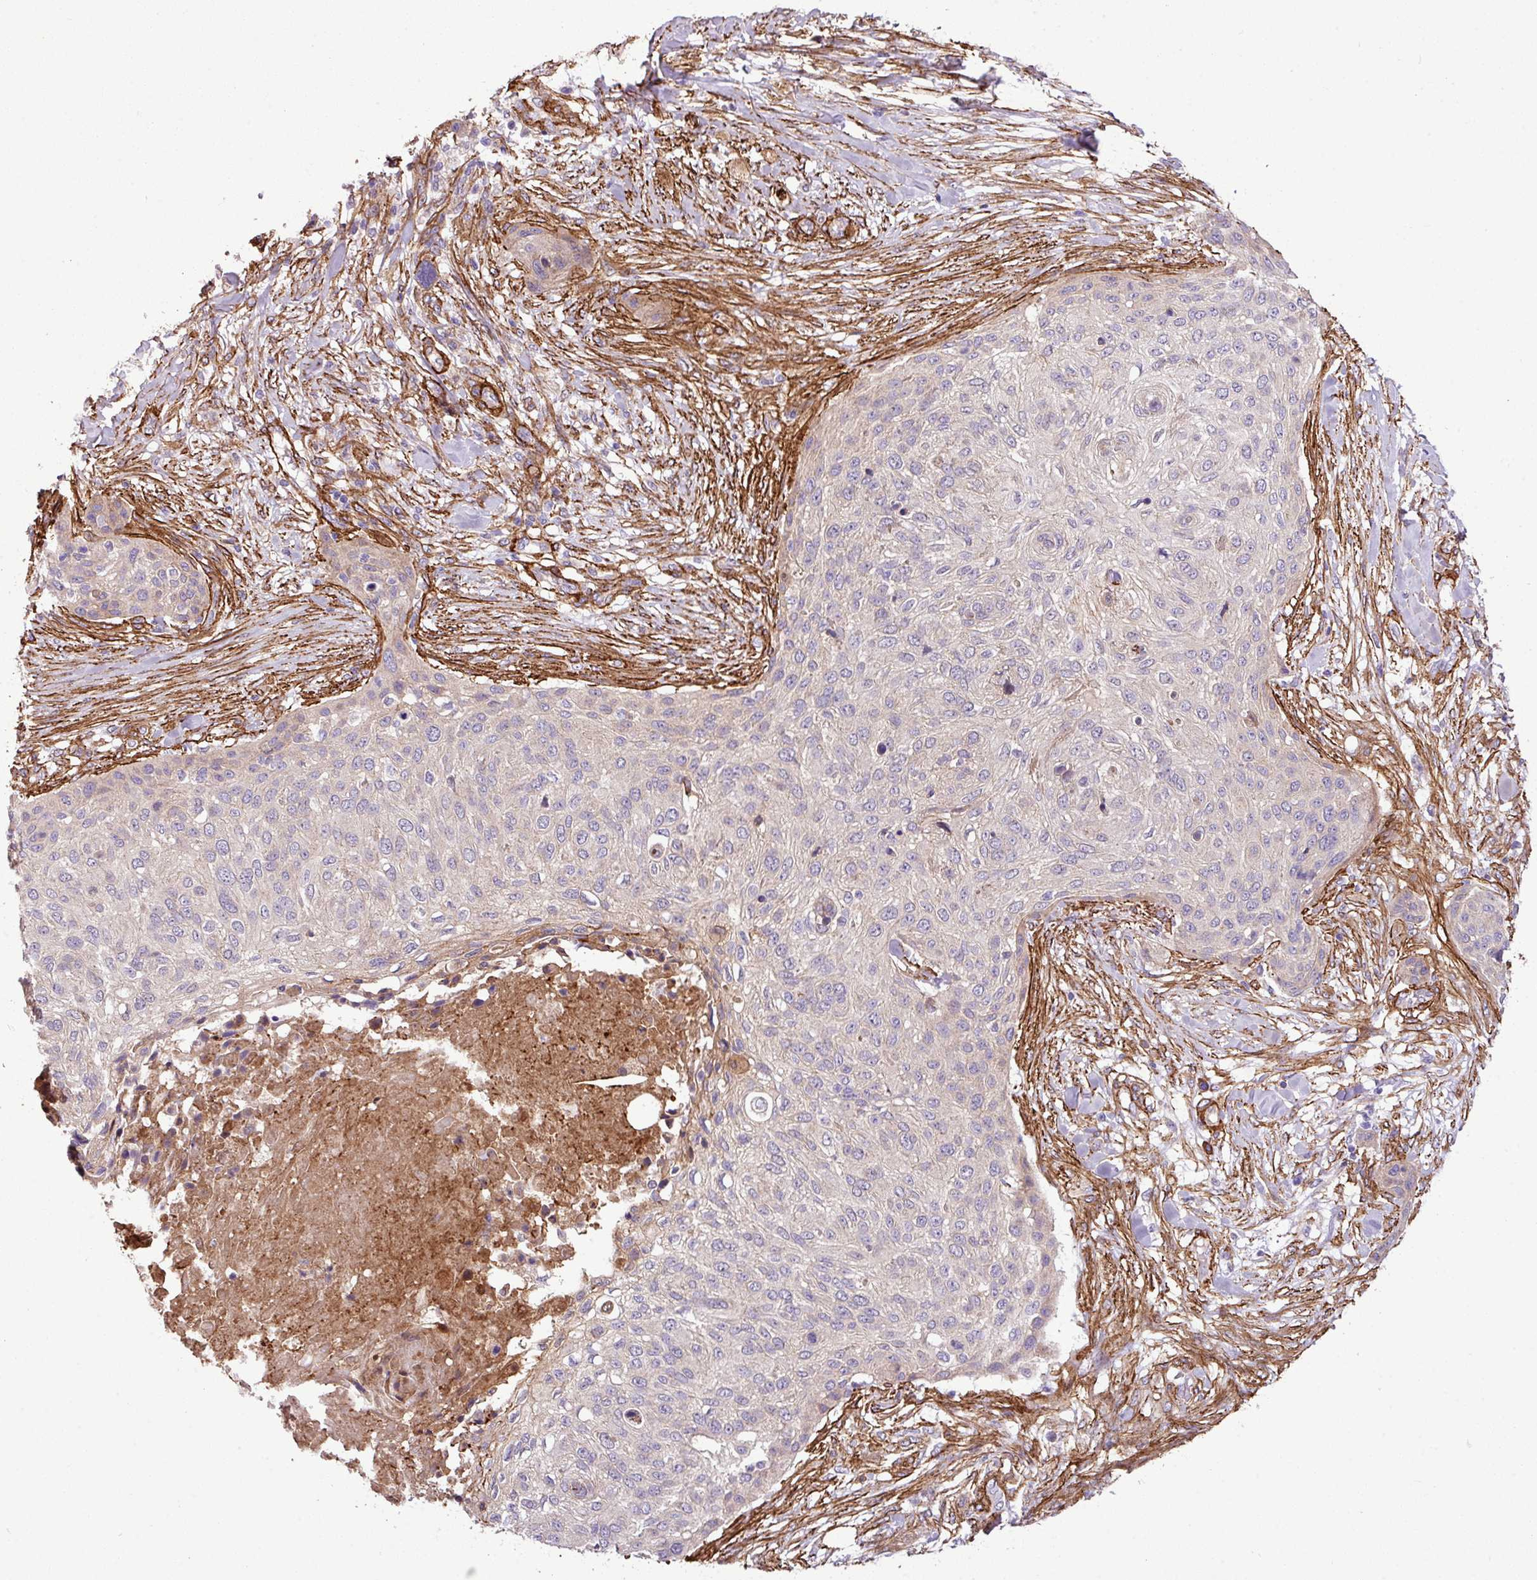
{"staining": {"intensity": "weak", "quantity": "<25%", "location": "cytoplasmic/membranous"}, "tissue": "skin cancer", "cell_type": "Tumor cells", "image_type": "cancer", "snomed": [{"axis": "morphology", "description": "Squamous cell carcinoma, NOS"}, {"axis": "topography", "description": "Skin"}], "caption": "The histopathology image shows no significant positivity in tumor cells of skin cancer (squamous cell carcinoma).", "gene": "FAM47E", "patient": {"sex": "female", "age": 87}}